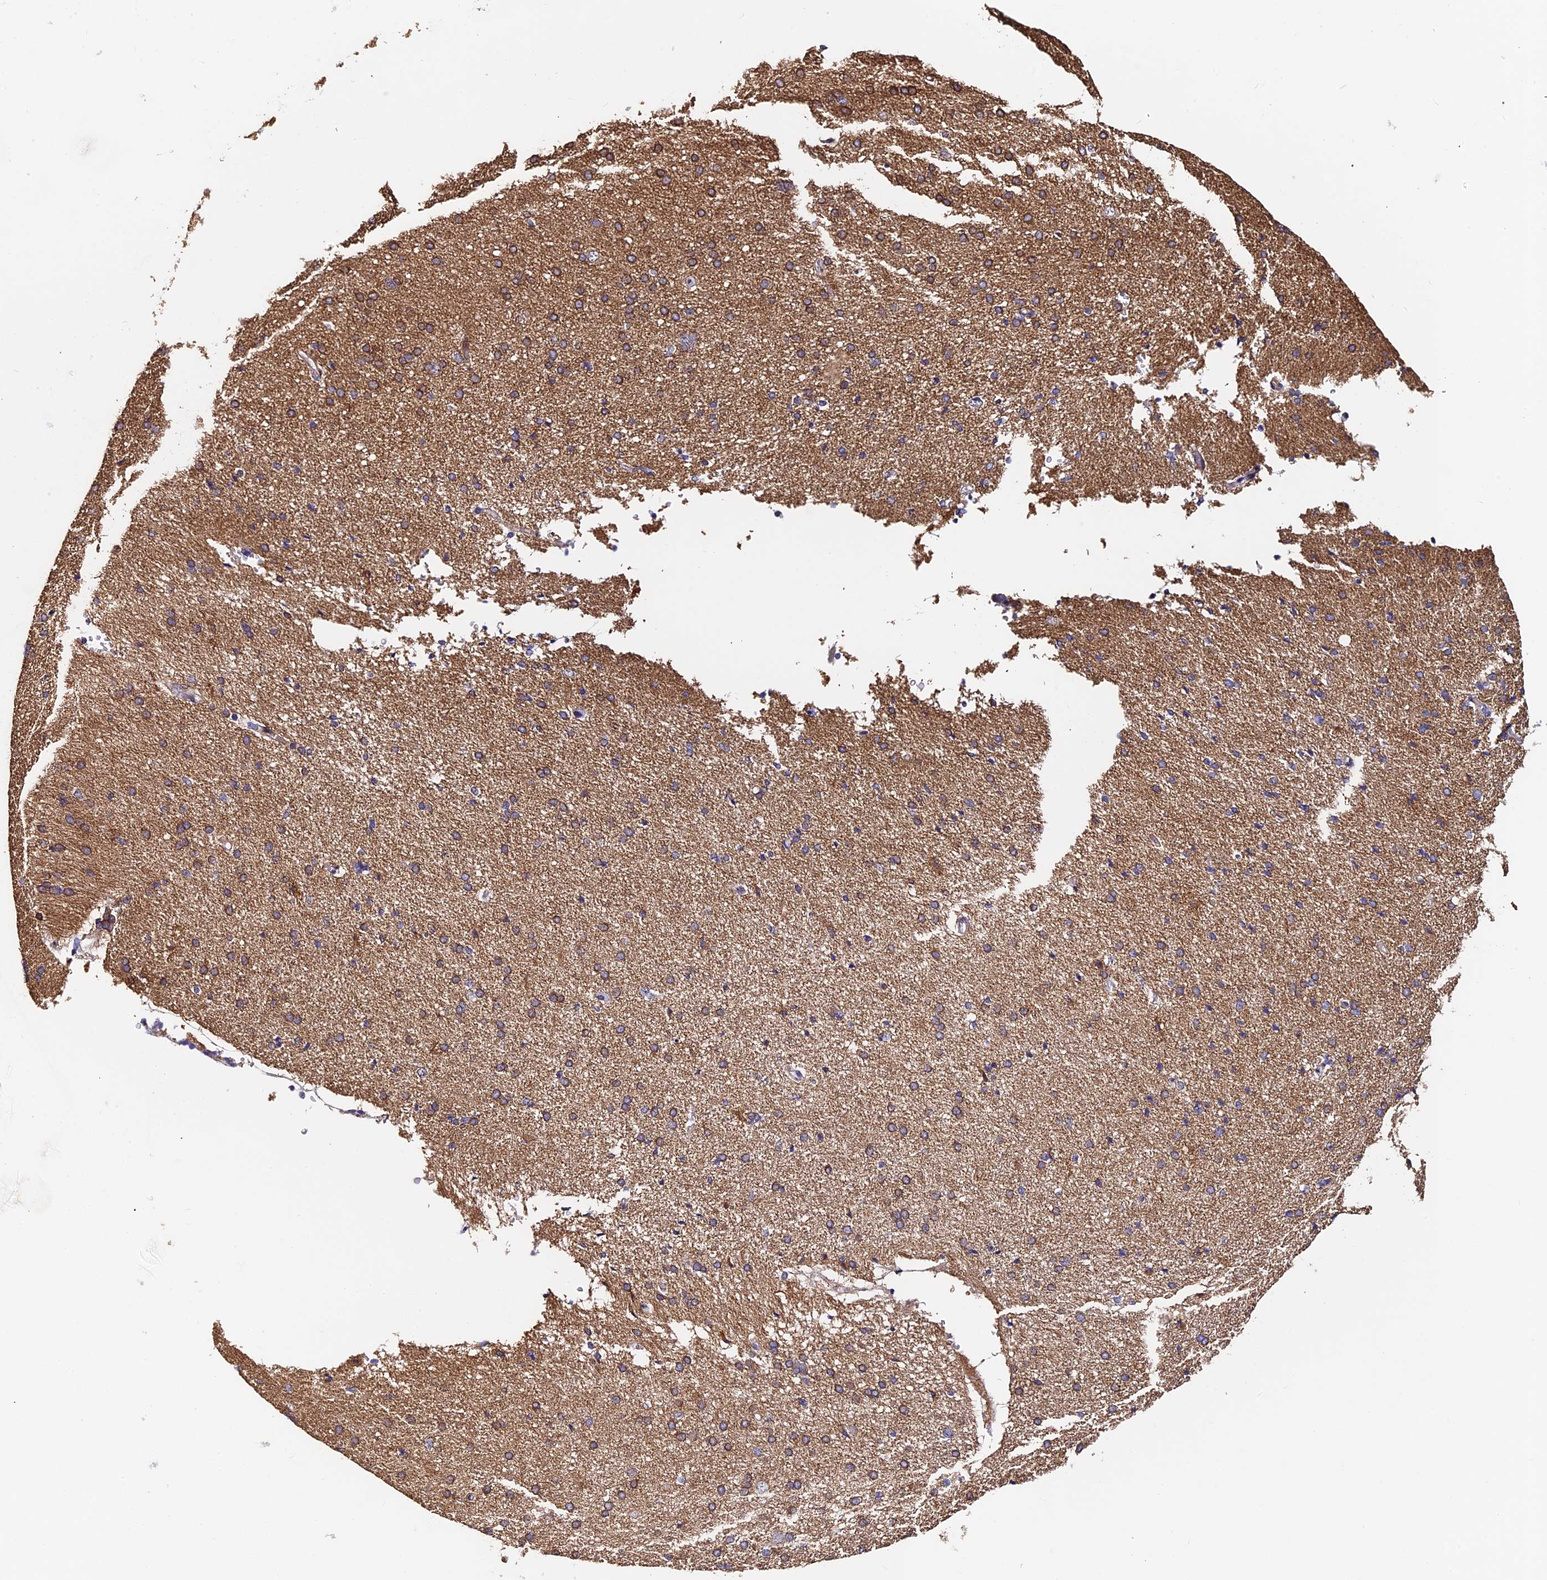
{"staining": {"intensity": "negative", "quantity": "none", "location": "none"}, "tissue": "cerebral cortex", "cell_type": "Endothelial cells", "image_type": "normal", "snomed": [{"axis": "morphology", "description": "Normal tissue, NOS"}, {"axis": "topography", "description": "Cerebral cortex"}], "caption": "Human cerebral cortex stained for a protein using IHC shows no expression in endothelial cells.", "gene": "SLC11A1", "patient": {"sex": "male", "age": 62}}